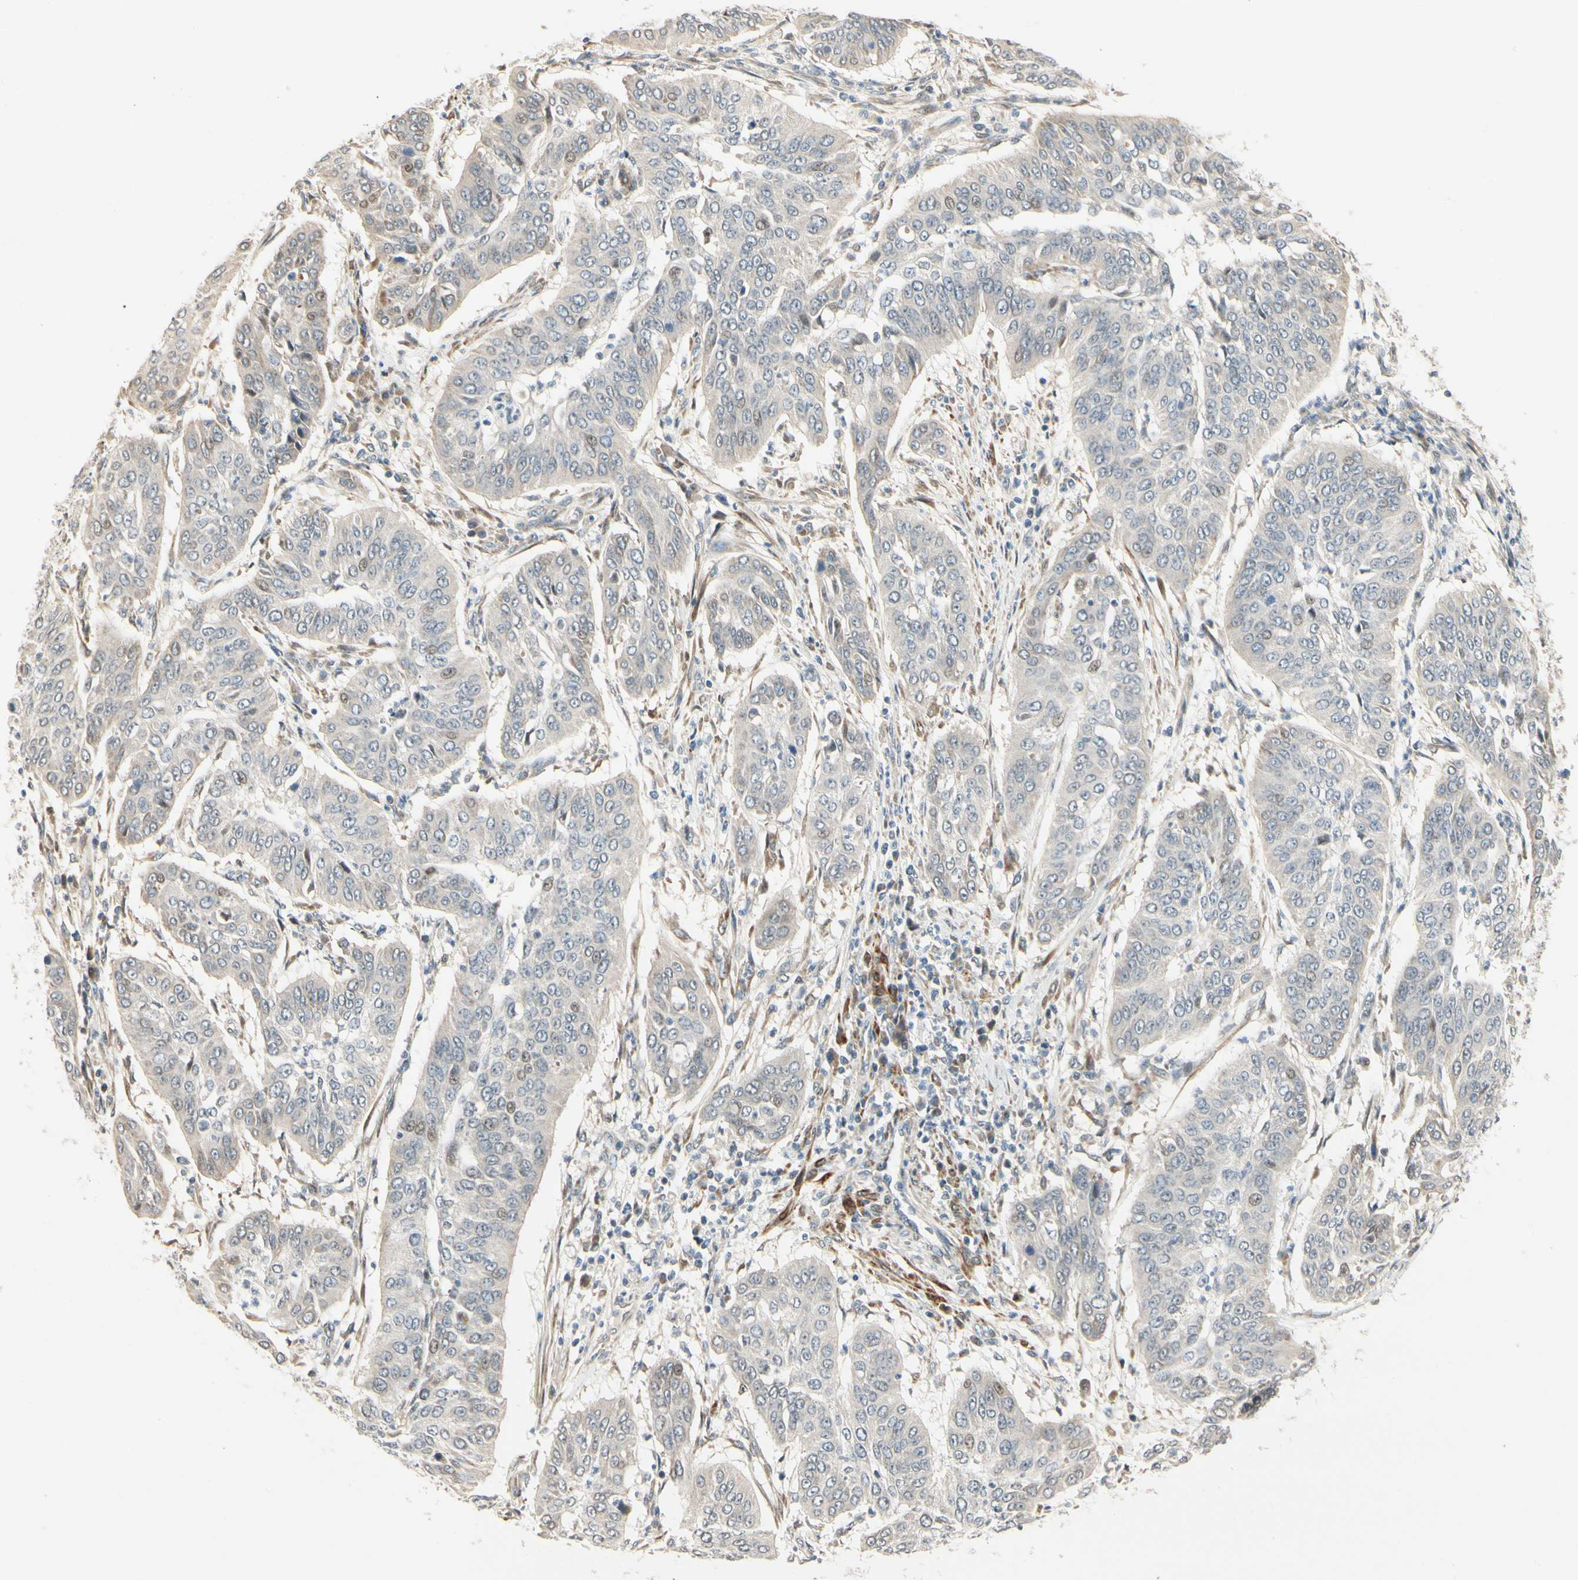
{"staining": {"intensity": "weak", "quantity": "<25%", "location": "nuclear"}, "tissue": "cervical cancer", "cell_type": "Tumor cells", "image_type": "cancer", "snomed": [{"axis": "morphology", "description": "Normal tissue, NOS"}, {"axis": "morphology", "description": "Squamous cell carcinoma, NOS"}, {"axis": "topography", "description": "Cervix"}], "caption": "Photomicrograph shows no protein positivity in tumor cells of cervical cancer (squamous cell carcinoma) tissue.", "gene": "P4HA3", "patient": {"sex": "female", "age": 39}}